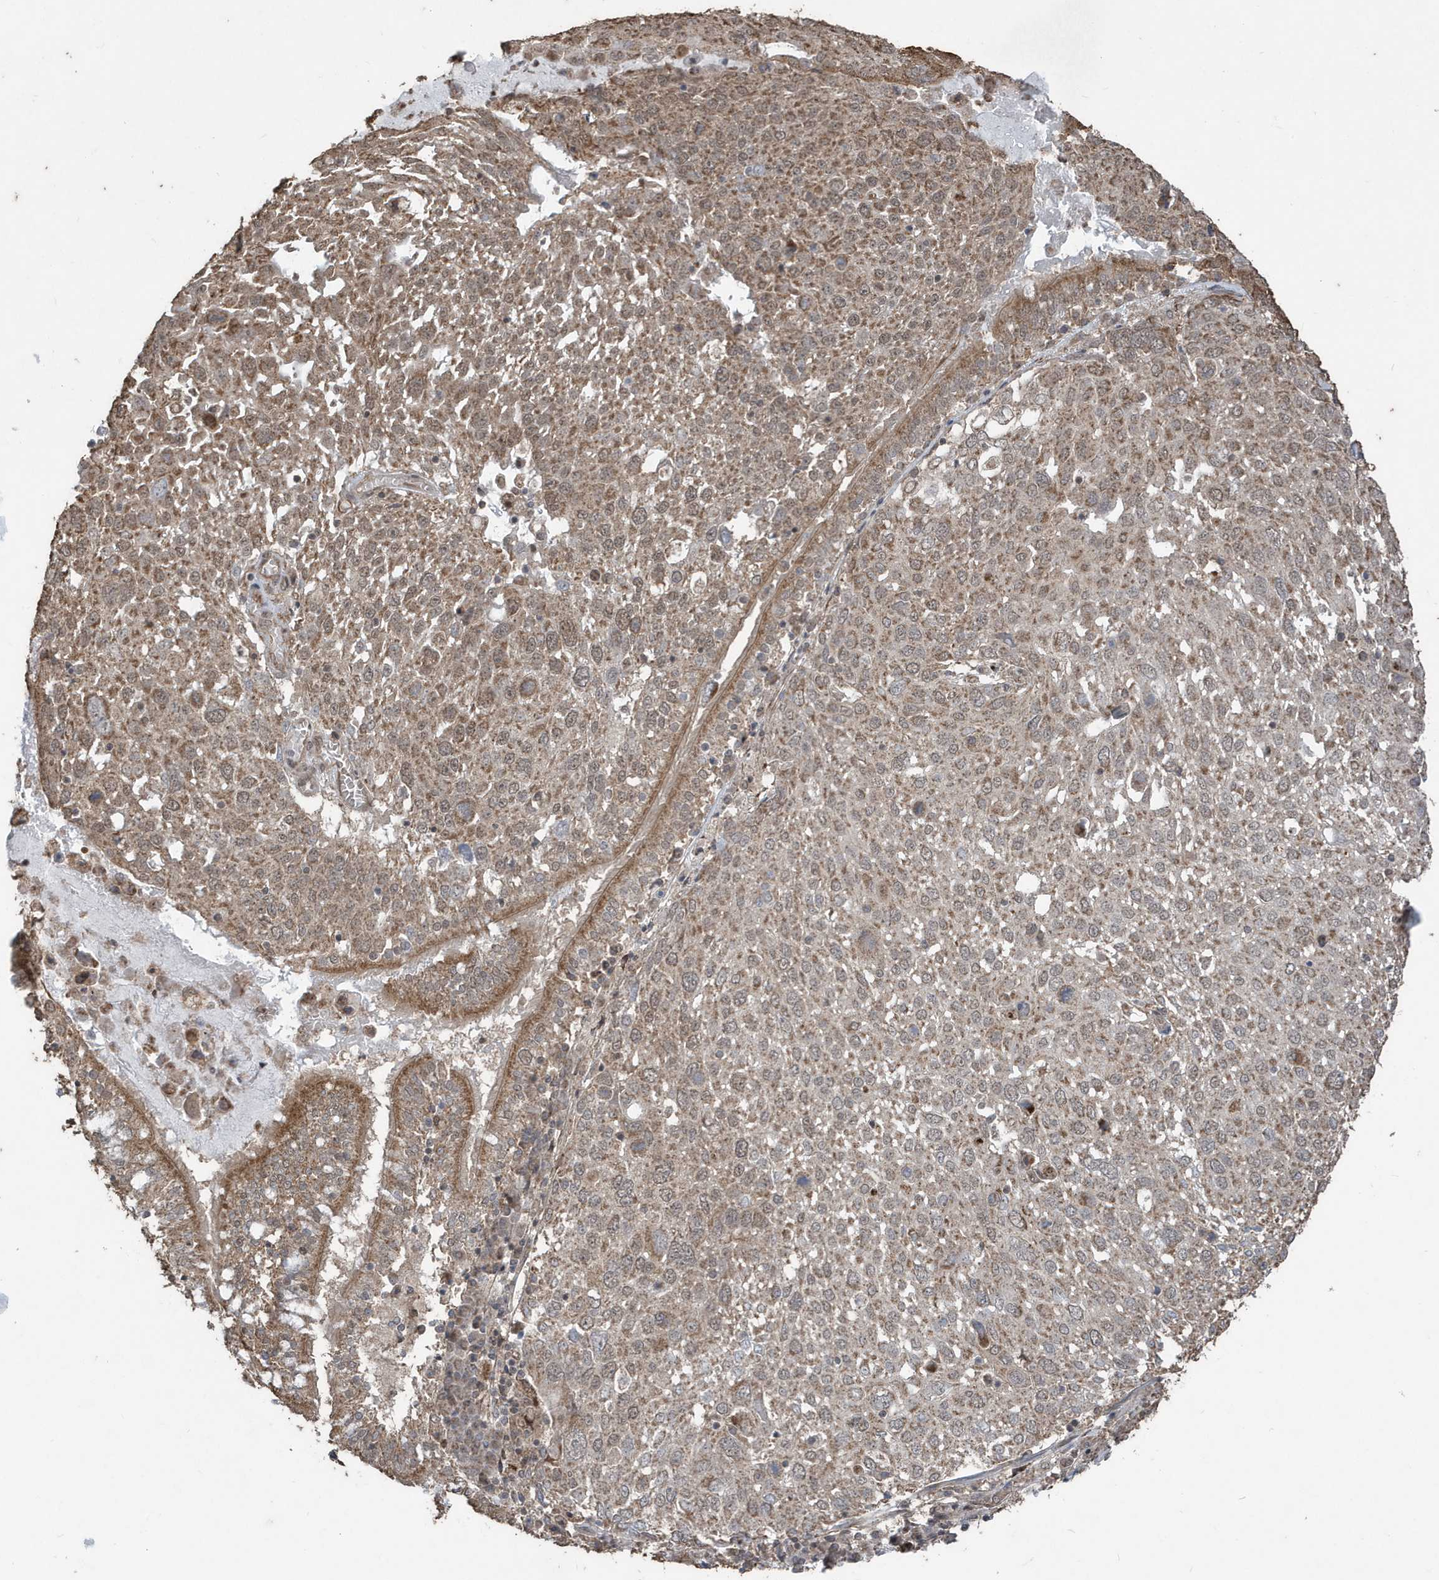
{"staining": {"intensity": "moderate", "quantity": ">75%", "location": "cytoplasmic/membranous"}, "tissue": "lung cancer", "cell_type": "Tumor cells", "image_type": "cancer", "snomed": [{"axis": "morphology", "description": "Squamous cell carcinoma, NOS"}, {"axis": "topography", "description": "Lung"}], "caption": "Lung cancer was stained to show a protein in brown. There is medium levels of moderate cytoplasmic/membranous expression in about >75% of tumor cells.", "gene": "PAXBP1", "patient": {"sex": "male", "age": 65}}